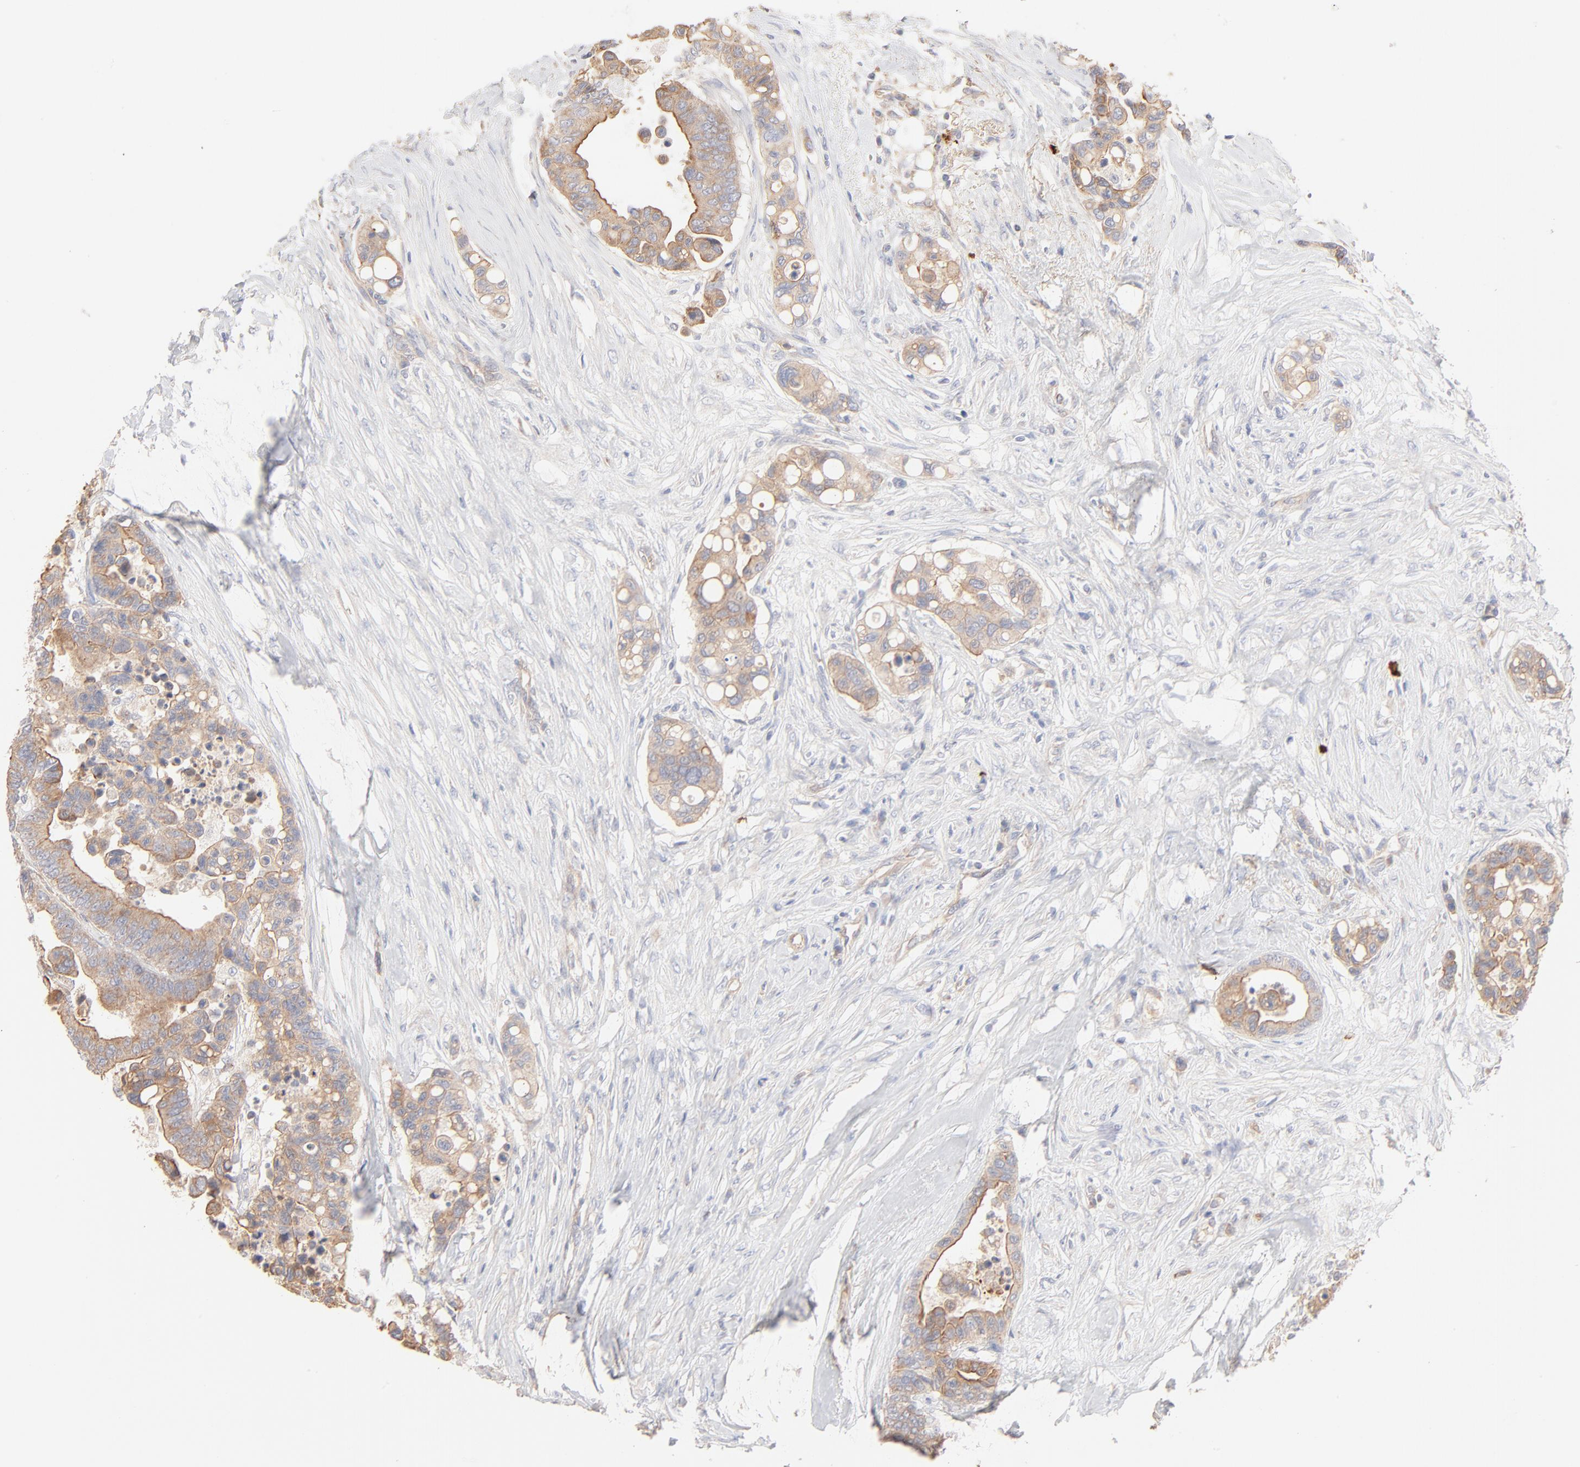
{"staining": {"intensity": "weak", "quantity": ">75%", "location": "cytoplasmic/membranous"}, "tissue": "colorectal cancer", "cell_type": "Tumor cells", "image_type": "cancer", "snomed": [{"axis": "morphology", "description": "Adenocarcinoma, NOS"}, {"axis": "topography", "description": "Colon"}], "caption": "About >75% of tumor cells in human adenocarcinoma (colorectal) show weak cytoplasmic/membranous protein expression as visualized by brown immunohistochemical staining.", "gene": "SPTB", "patient": {"sex": "male", "age": 82}}